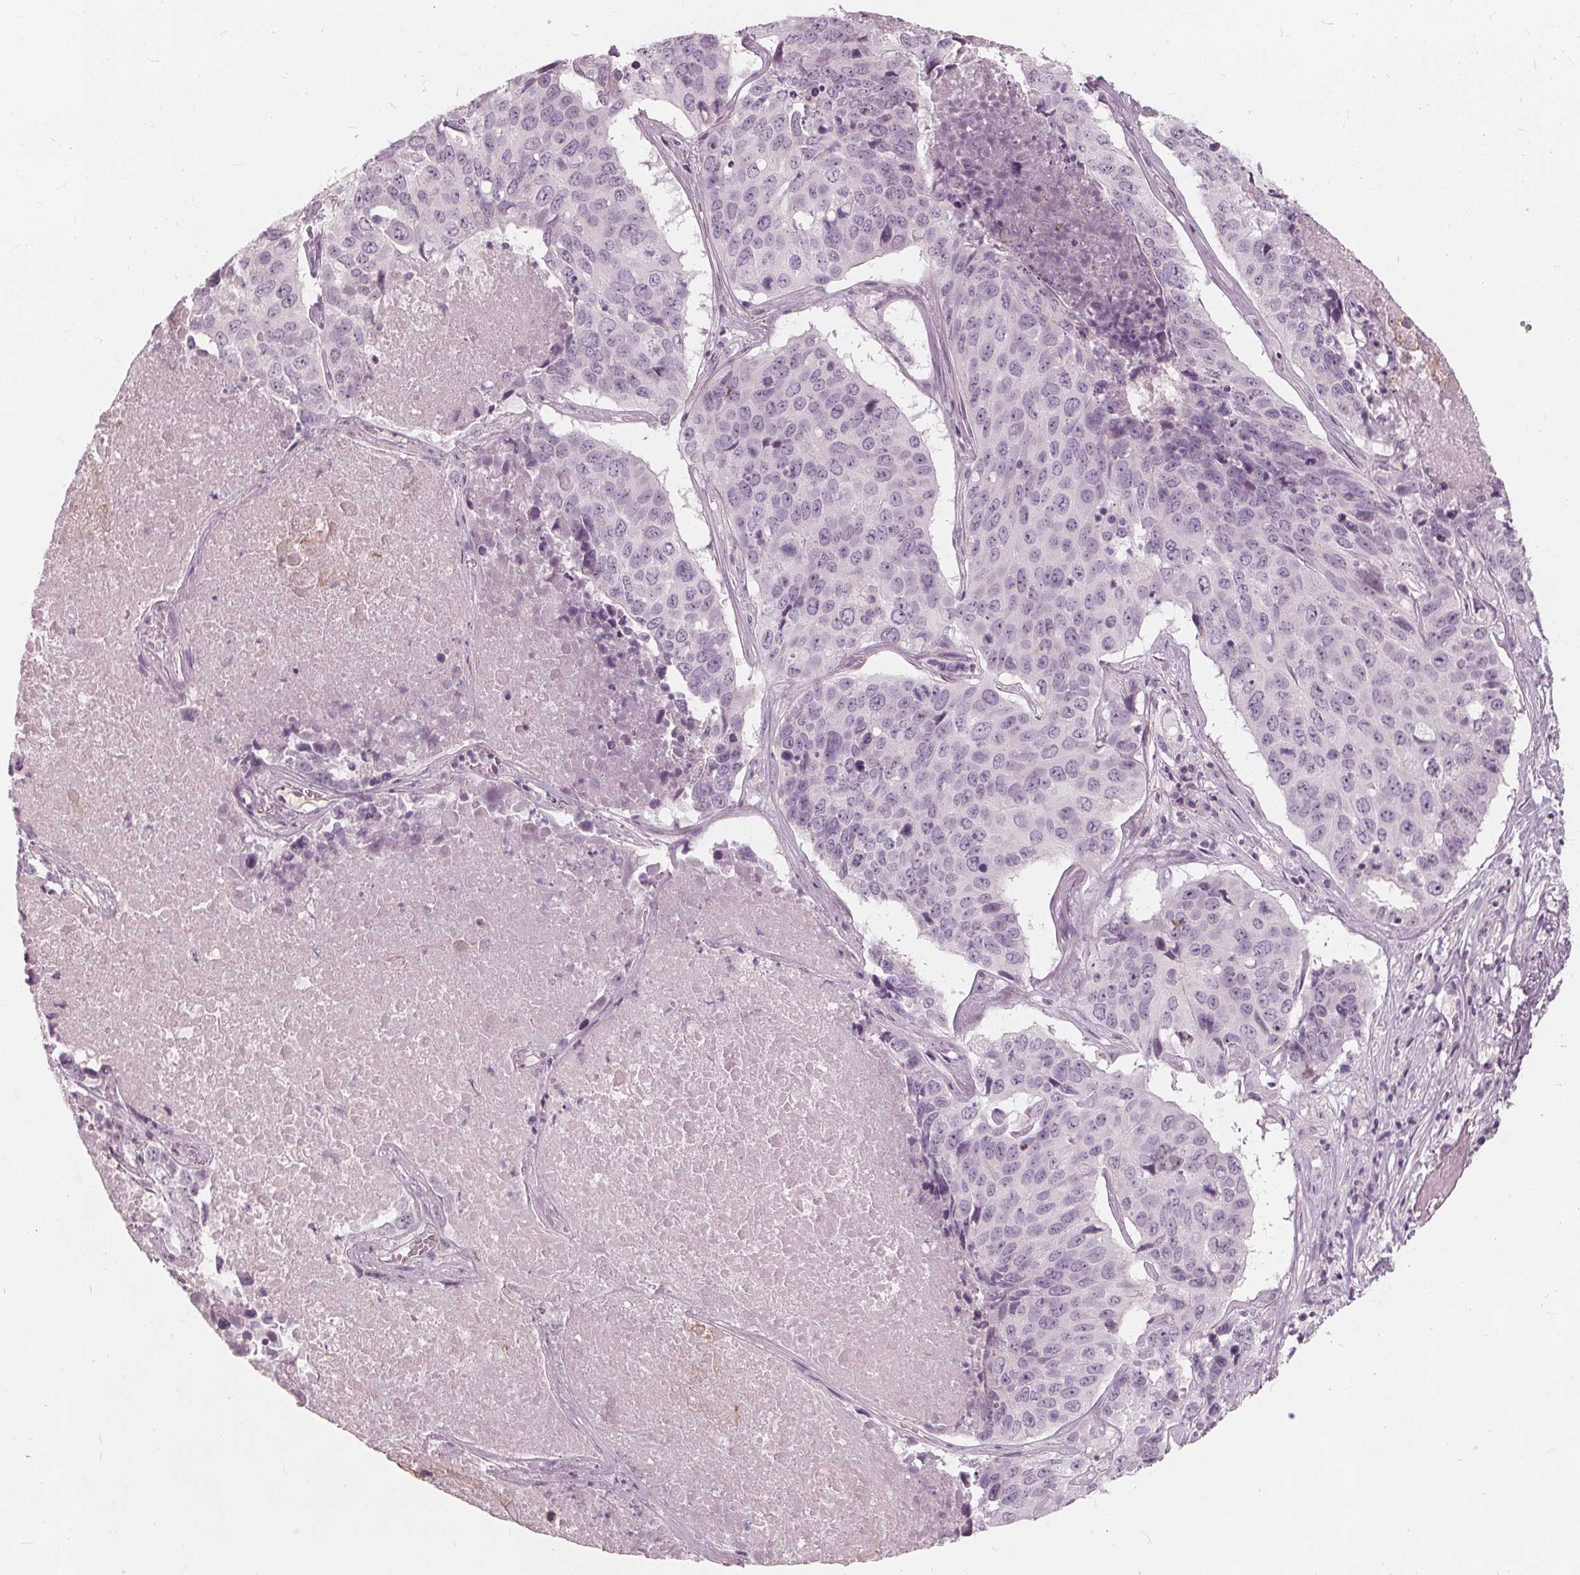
{"staining": {"intensity": "negative", "quantity": "none", "location": "none"}, "tissue": "lung cancer", "cell_type": "Tumor cells", "image_type": "cancer", "snomed": [{"axis": "morphology", "description": "Normal tissue, NOS"}, {"axis": "morphology", "description": "Squamous cell carcinoma, NOS"}, {"axis": "topography", "description": "Bronchus"}, {"axis": "topography", "description": "Lung"}], "caption": "Tumor cells show no significant protein staining in lung squamous cell carcinoma. (Stains: DAB (3,3'-diaminobenzidine) immunohistochemistry with hematoxylin counter stain, Microscopy: brightfield microscopy at high magnification).", "gene": "SAT2", "patient": {"sex": "male", "age": 64}}